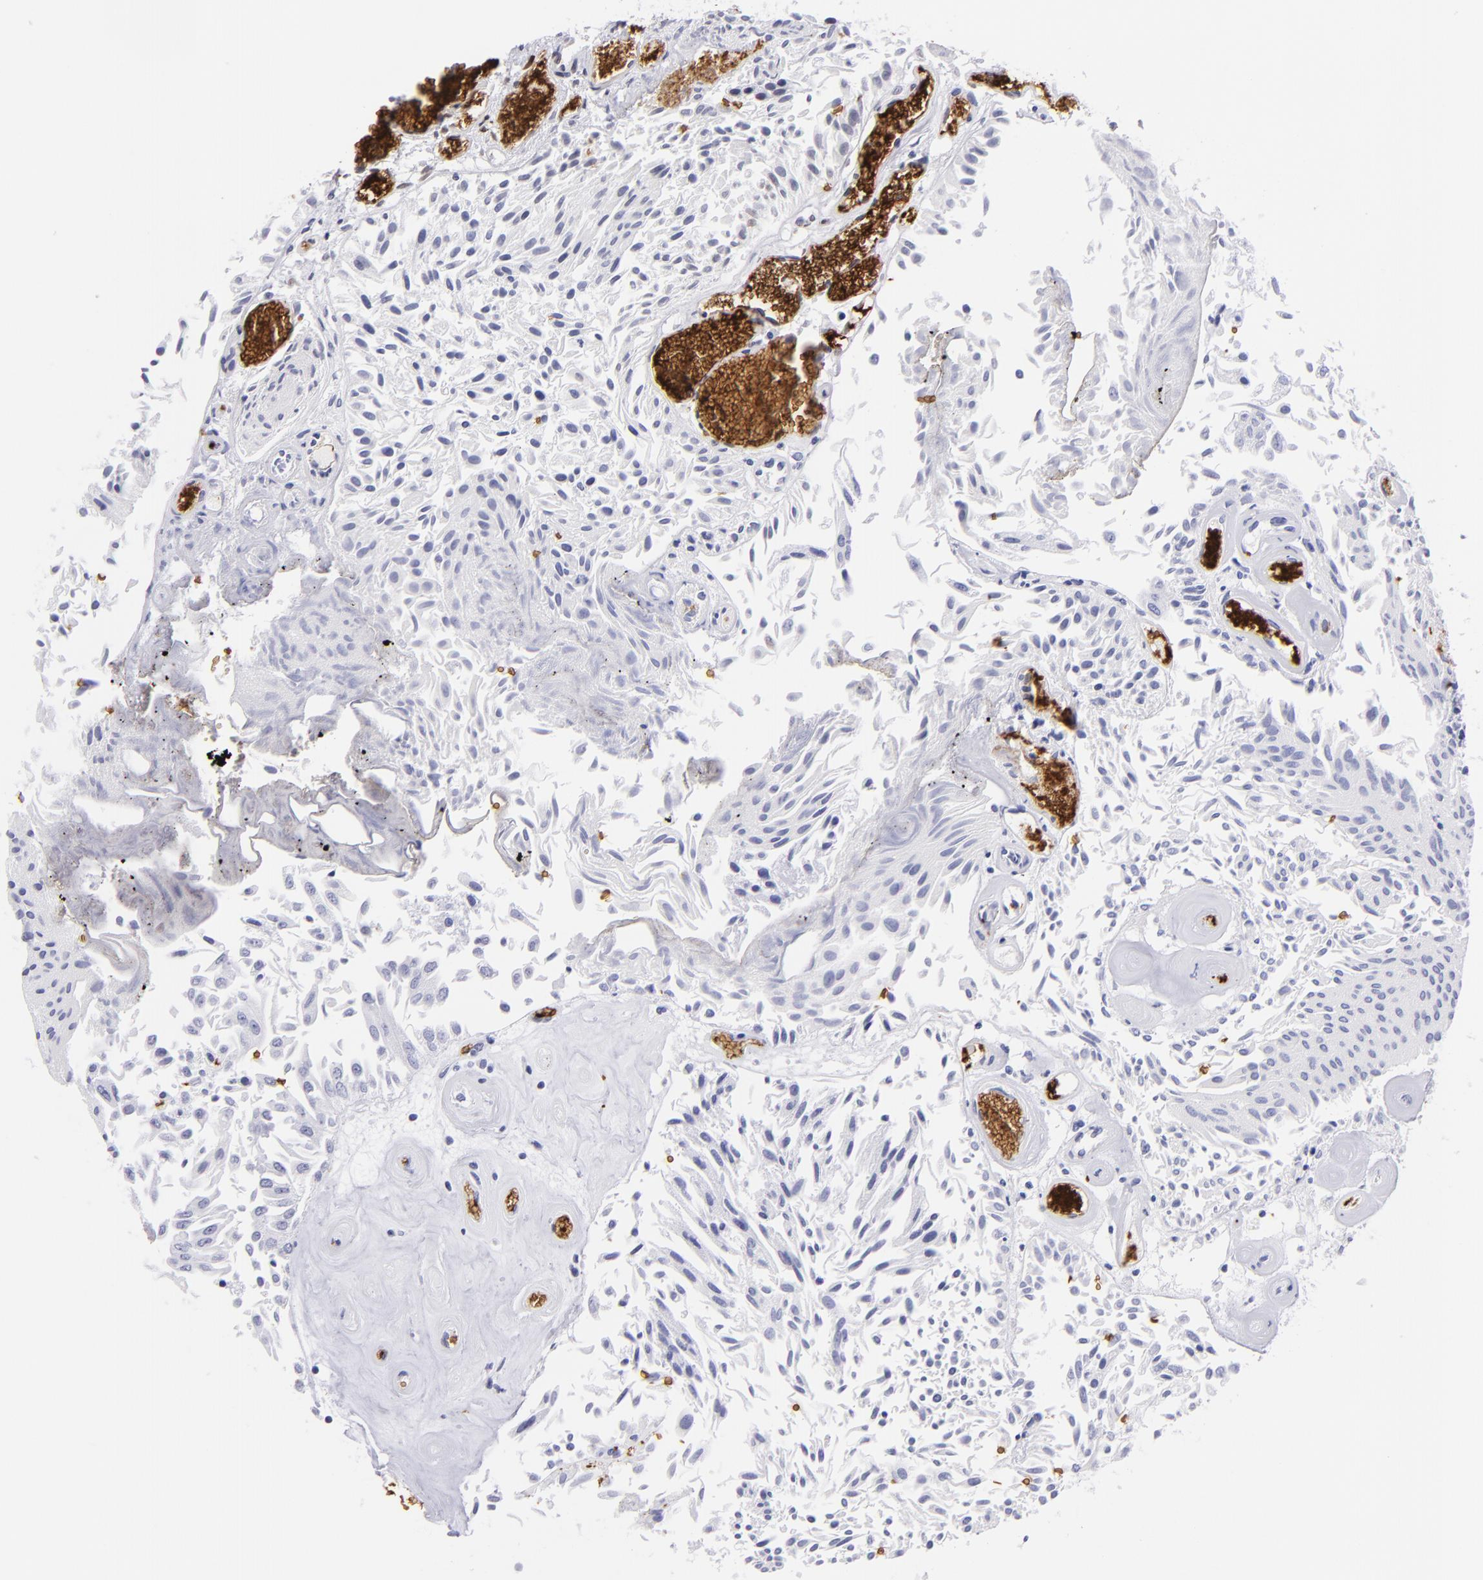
{"staining": {"intensity": "negative", "quantity": "none", "location": "none"}, "tissue": "urothelial cancer", "cell_type": "Tumor cells", "image_type": "cancer", "snomed": [{"axis": "morphology", "description": "Urothelial carcinoma, Low grade"}, {"axis": "topography", "description": "Urinary bladder"}], "caption": "DAB (3,3'-diaminobenzidine) immunohistochemical staining of urothelial carcinoma (low-grade) reveals no significant positivity in tumor cells.", "gene": "GYPA", "patient": {"sex": "male", "age": 86}}